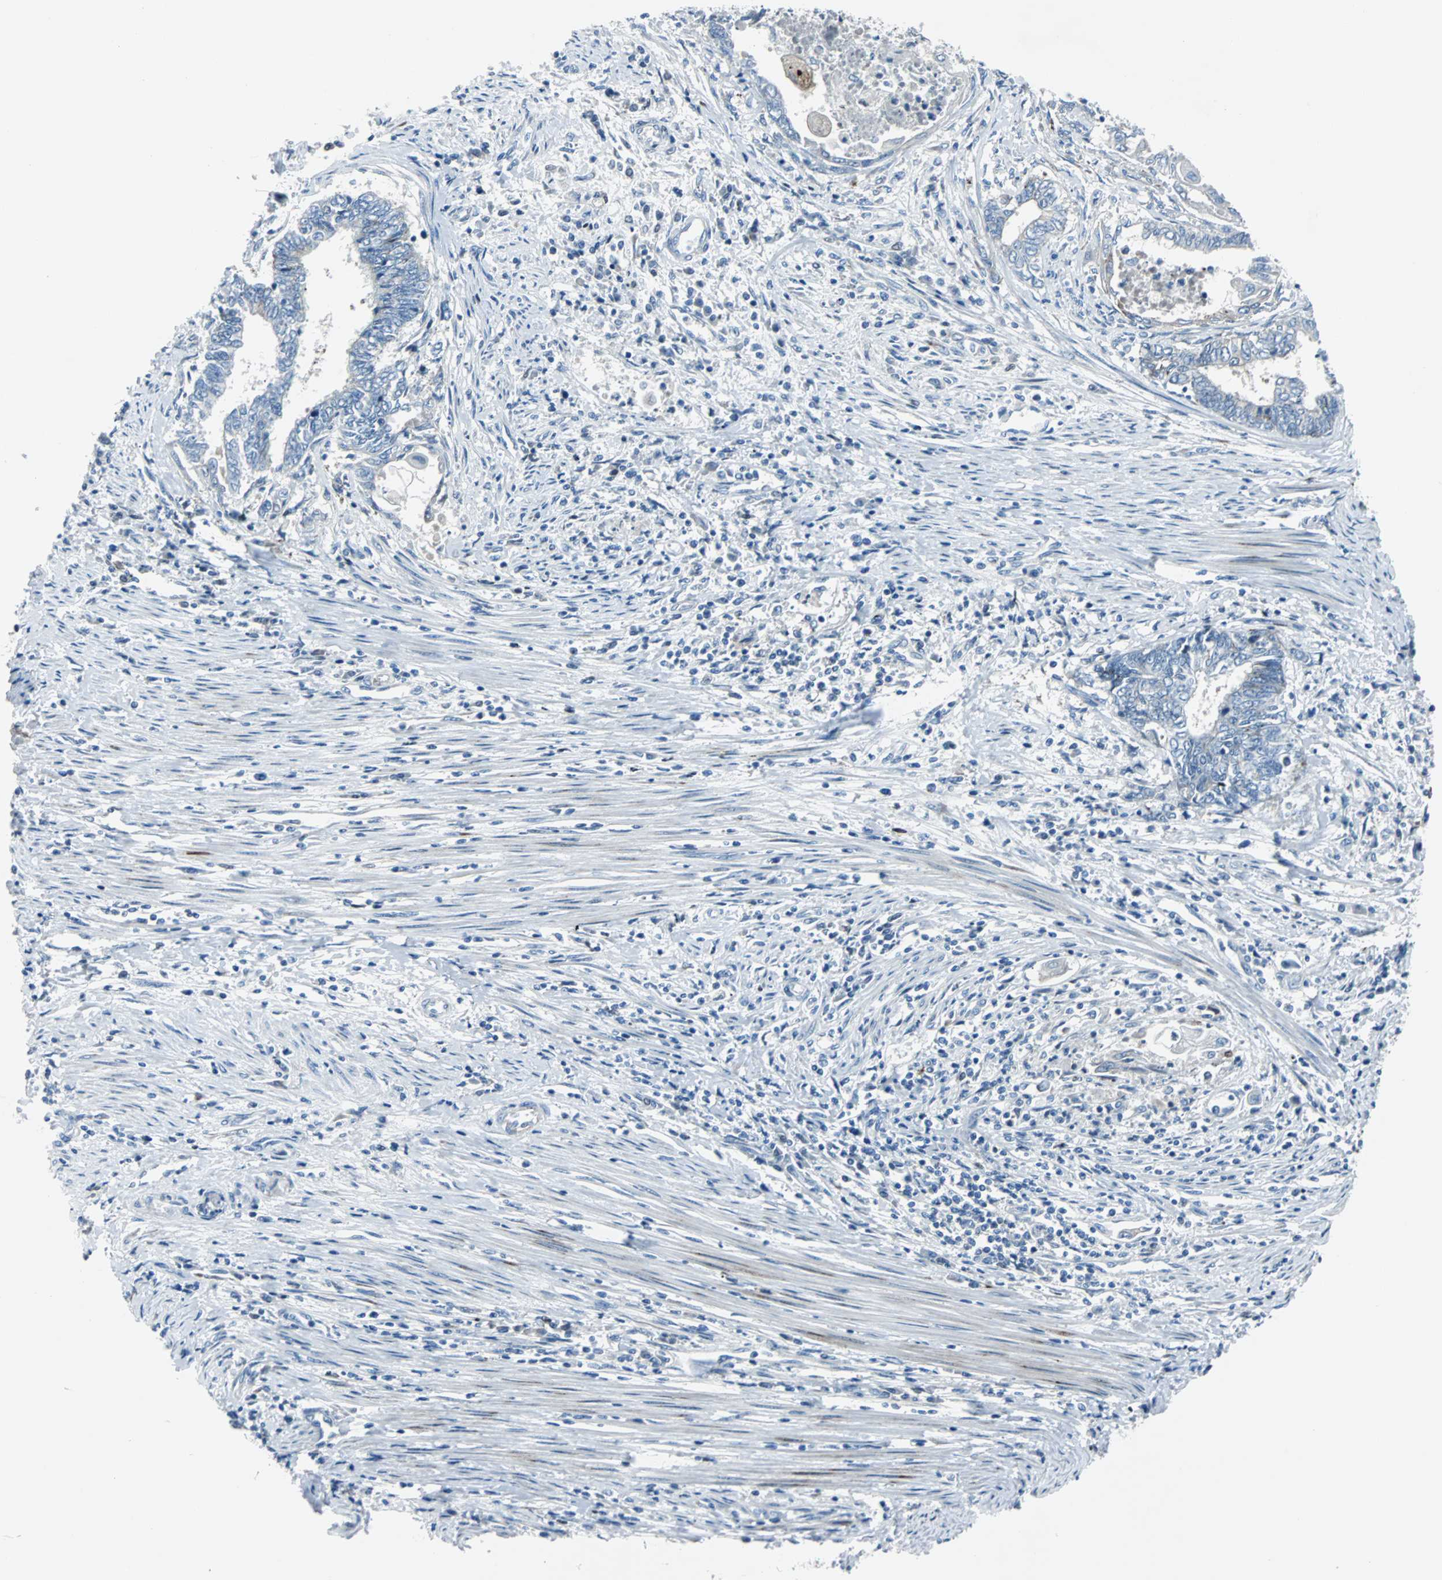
{"staining": {"intensity": "negative", "quantity": "none", "location": "none"}, "tissue": "endometrial cancer", "cell_type": "Tumor cells", "image_type": "cancer", "snomed": [{"axis": "morphology", "description": "Adenocarcinoma, NOS"}, {"axis": "topography", "description": "Uterus"}, {"axis": "topography", "description": "Endometrium"}], "caption": "Tumor cells are negative for protein expression in human endometrial adenocarcinoma. The staining was performed using DAB (3,3'-diaminobenzidine) to visualize the protein expression in brown, while the nuclei were stained in blue with hematoxylin (Magnification: 20x).", "gene": "BBC3", "patient": {"sex": "female", "age": 70}}